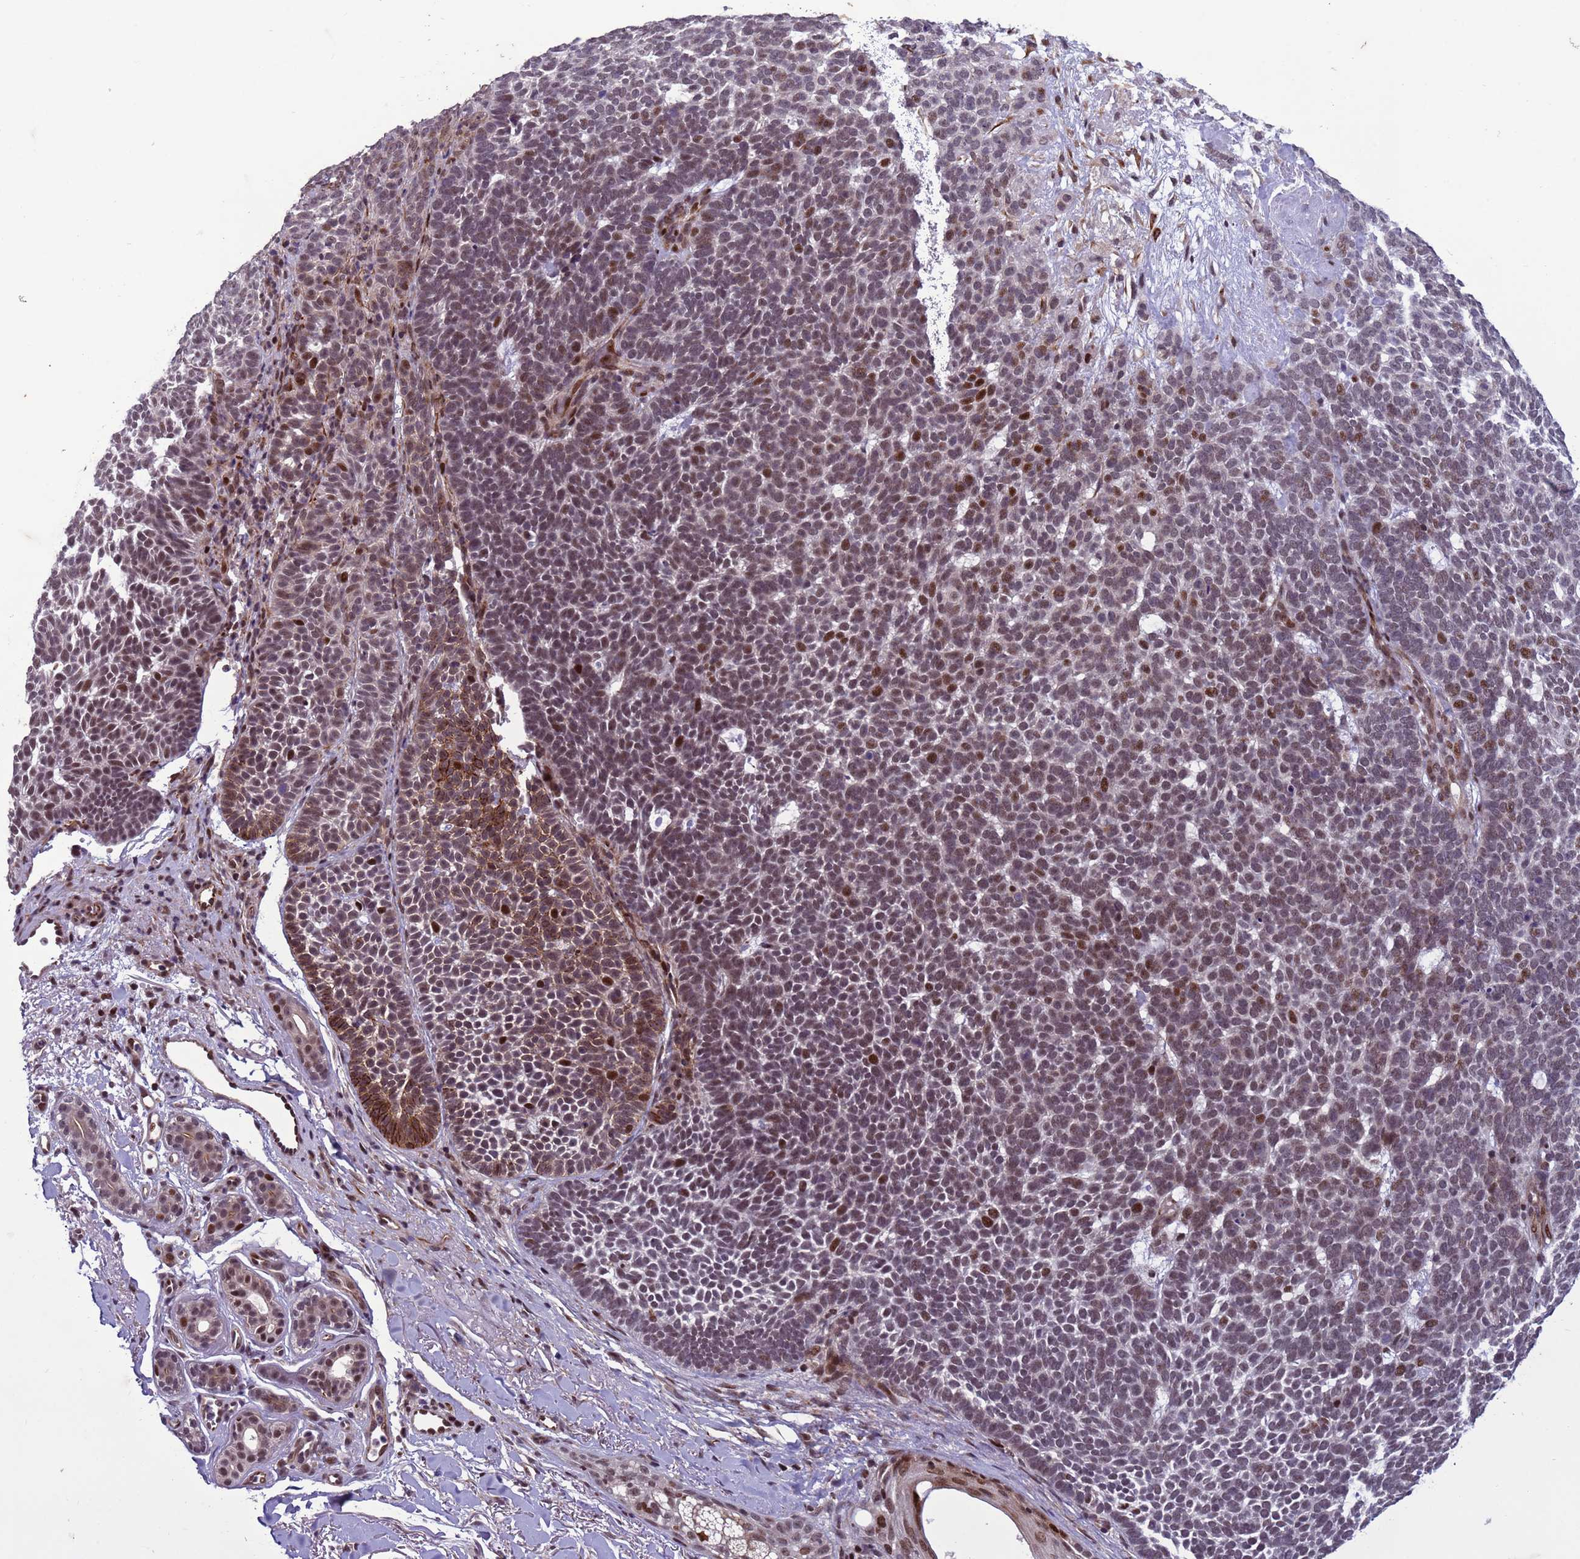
{"staining": {"intensity": "moderate", "quantity": "<25%", "location": "nuclear"}, "tissue": "skin cancer", "cell_type": "Tumor cells", "image_type": "cancer", "snomed": [{"axis": "morphology", "description": "Basal cell carcinoma"}, {"axis": "topography", "description": "Skin"}], "caption": "Moderate nuclear expression for a protein is present in approximately <25% of tumor cells of basal cell carcinoma (skin) using immunohistochemistry.", "gene": "SHC3", "patient": {"sex": "female", "age": 77}}